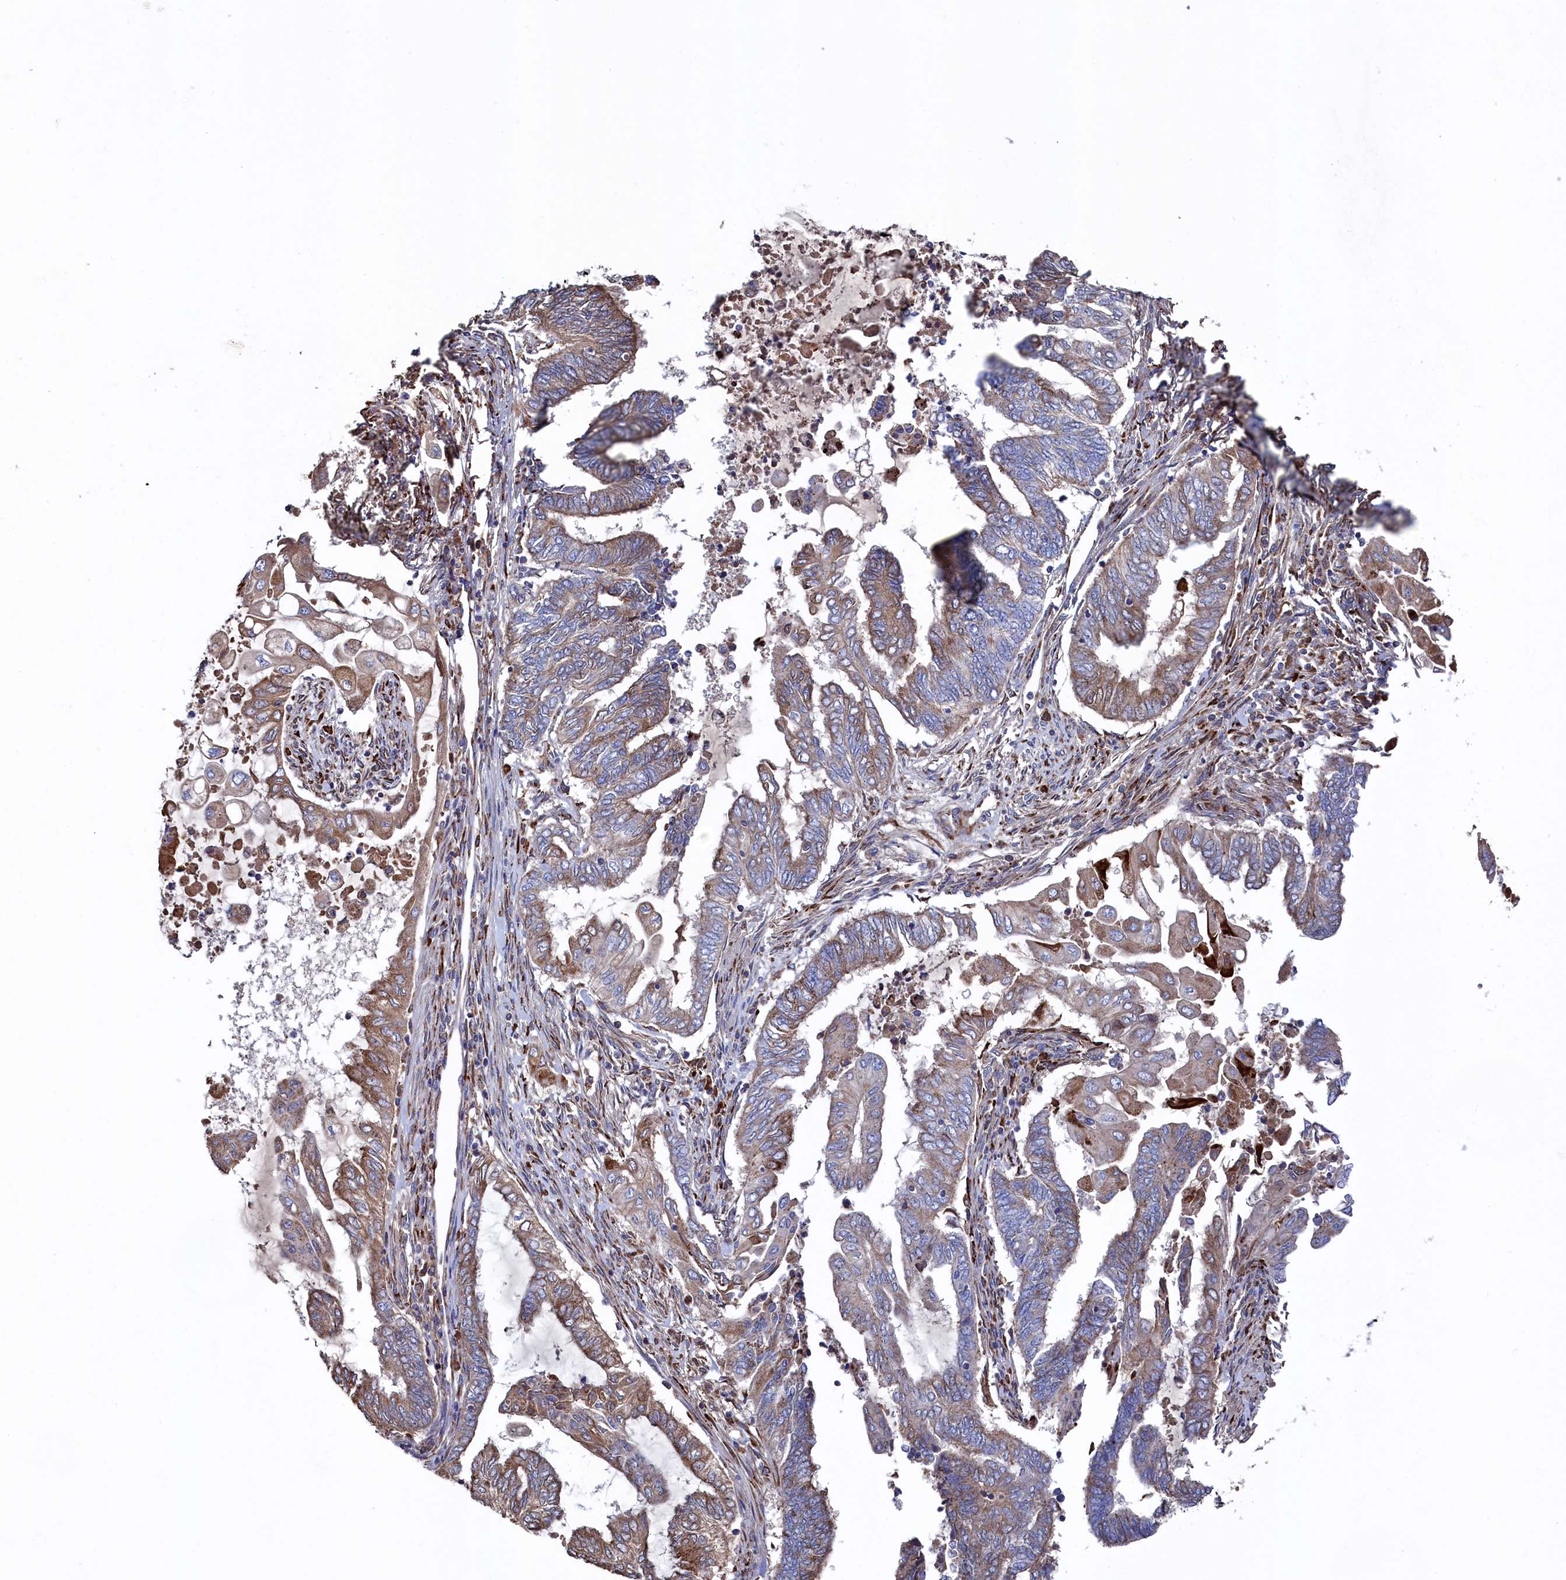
{"staining": {"intensity": "moderate", "quantity": ">75%", "location": "cytoplasmic/membranous"}, "tissue": "endometrial cancer", "cell_type": "Tumor cells", "image_type": "cancer", "snomed": [{"axis": "morphology", "description": "Adenocarcinoma, NOS"}, {"axis": "topography", "description": "Uterus"}, {"axis": "topography", "description": "Endometrium"}], "caption": "Endometrial cancer (adenocarcinoma) stained for a protein reveals moderate cytoplasmic/membranous positivity in tumor cells.", "gene": "TK2", "patient": {"sex": "female", "age": 70}}